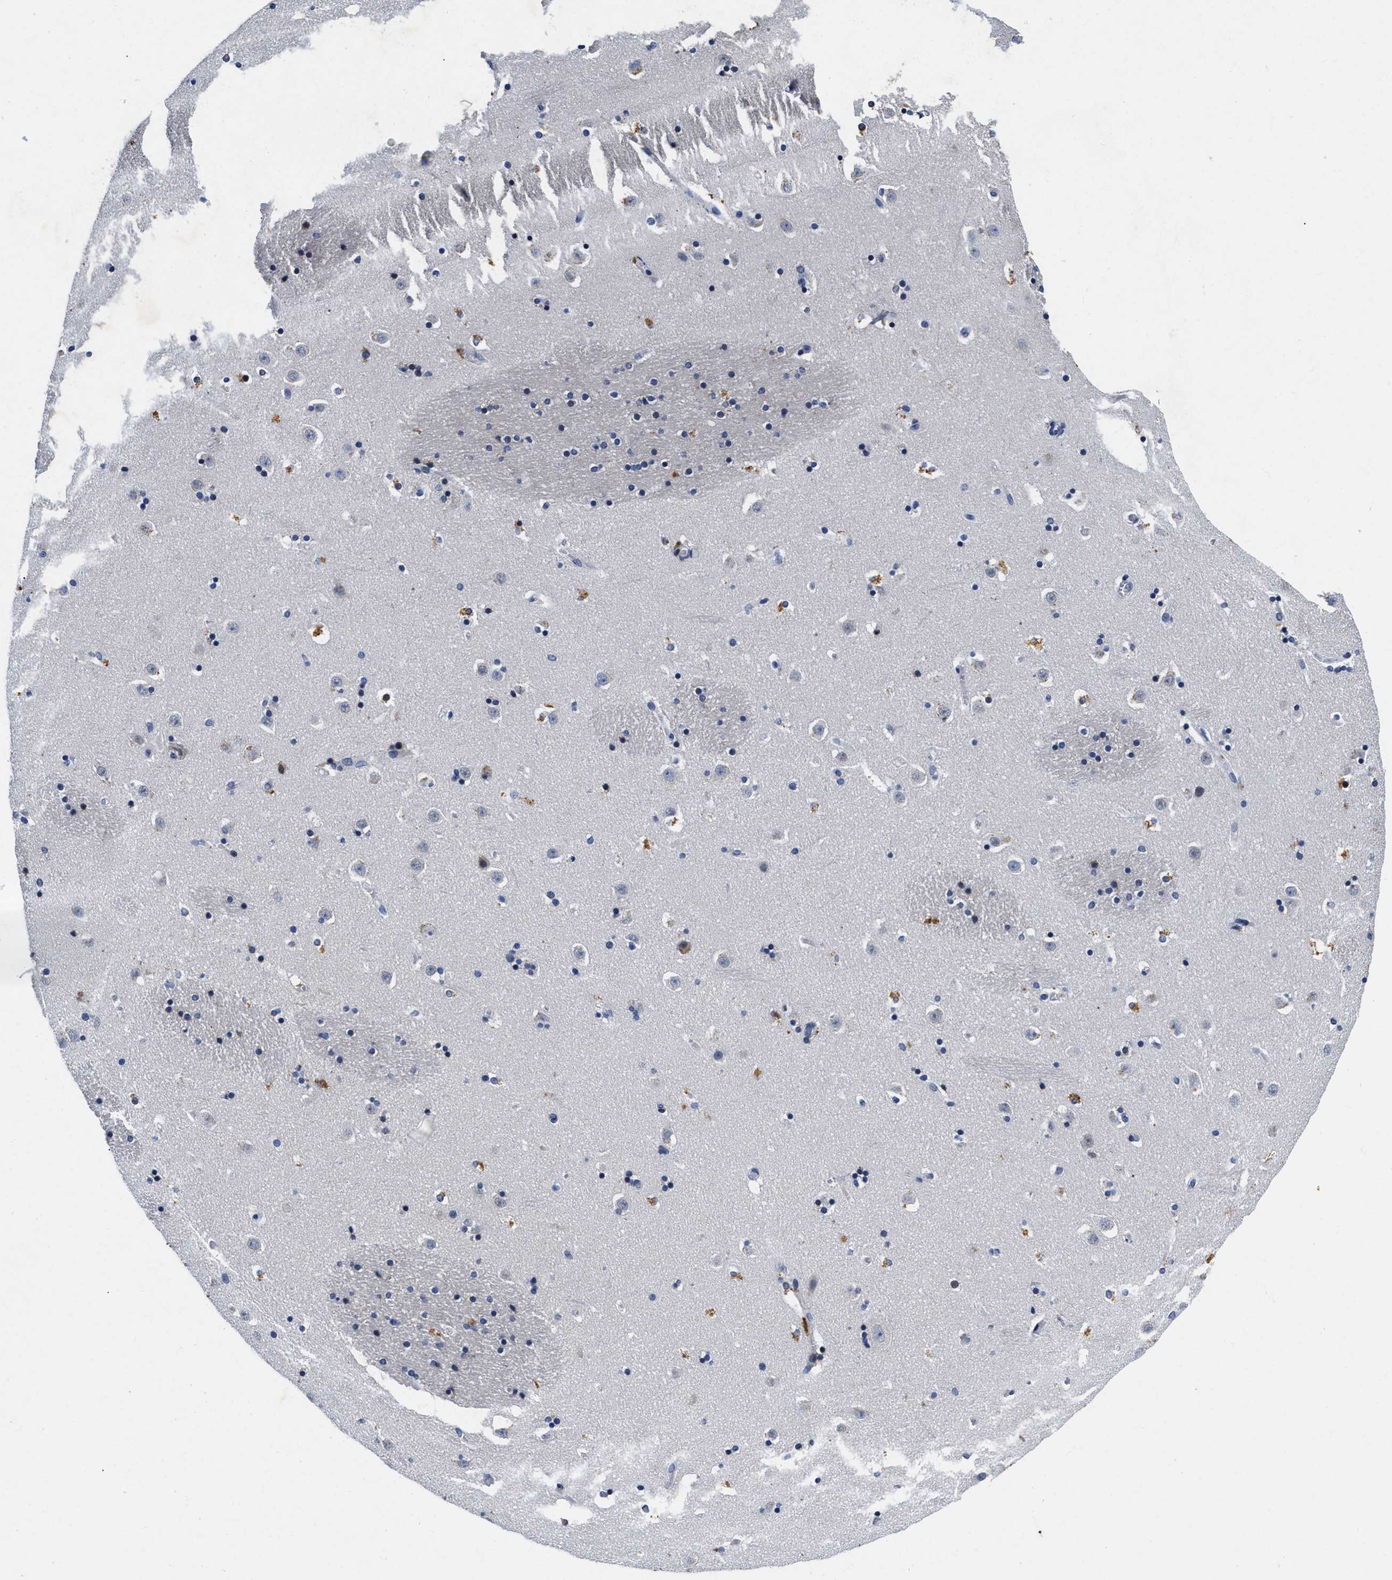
{"staining": {"intensity": "moderate", "quantity": "25%-75%", "location": "cytoplasmic/membranous"}, "tissue": "caudate", "cell_type": "Glial cells", "image_type": "normal", "snomed": [{"axis": "morphology", "description": "Normal tissue, NOS"}, {"axis": "topography", "description": "Lateral ventricle wall"}], "caption": "Normal caudate was stained to show a protein in brown. There is medium levels of moderate cytoplasmic/membranous staining in about 25%-75% of glial cells.", "gene": "LAD1", "patient": {"sex": "male", "age": 45}}